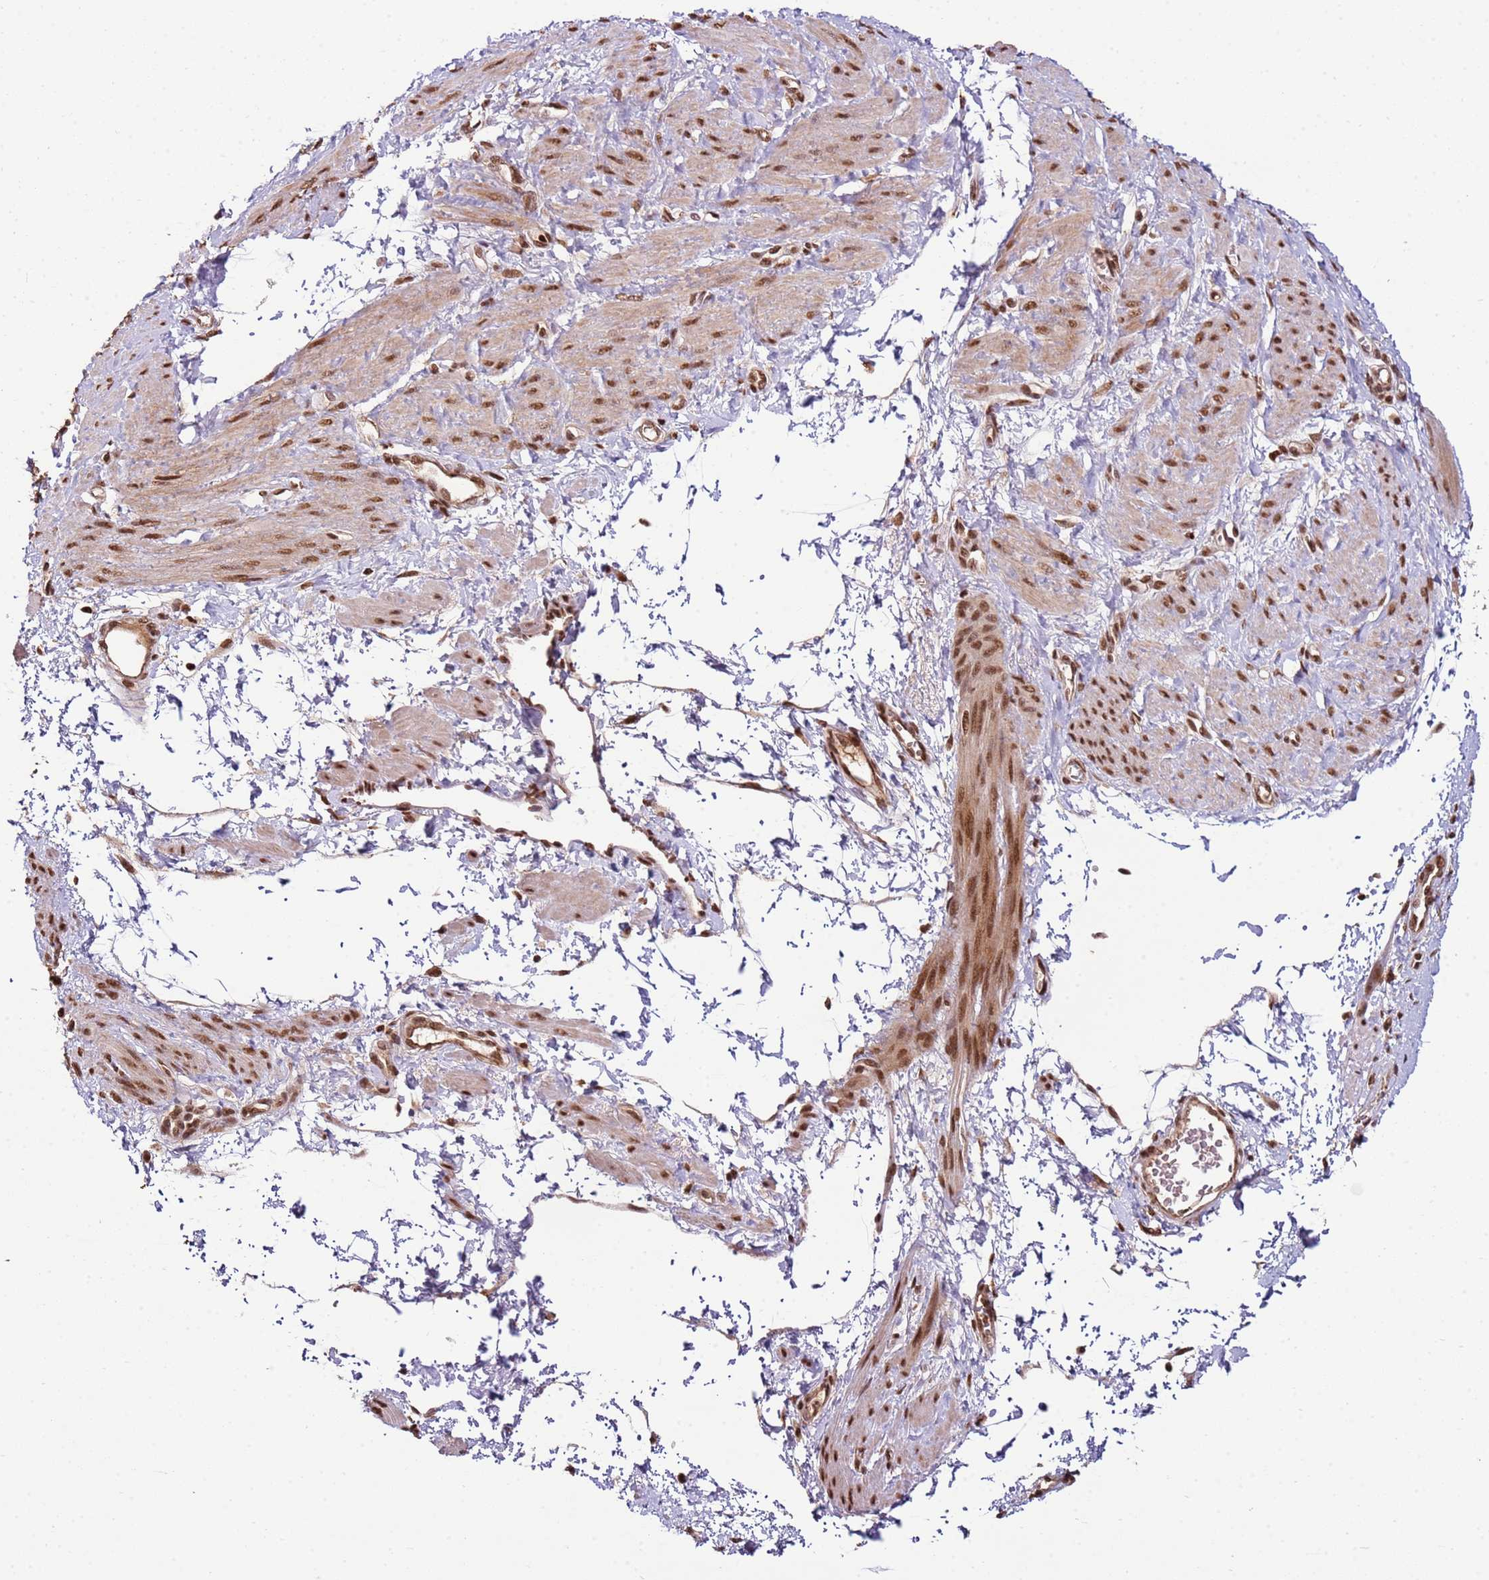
{"staining": {"intensity": "moderate", "quantity": ">75%", "location": "nuclear"}, "tissue": "smooth muscle", "cell_type": "Smooth muscle cells", "image_type": "normal", "snomed": [{"axis": "morphology", "description": "Normal tissue, NOS"}, {"axis": "topography", "description": "Smooth muscle"}, {"axis": "topography", "description": "Uterus"}], "caption": "A brown stain shows moderate nuclear staining of a protein in smooth muscle cells of normal smooth muscle.", "gene": "ZBTB12", "patient": {"sex": "female", "age": 39}}